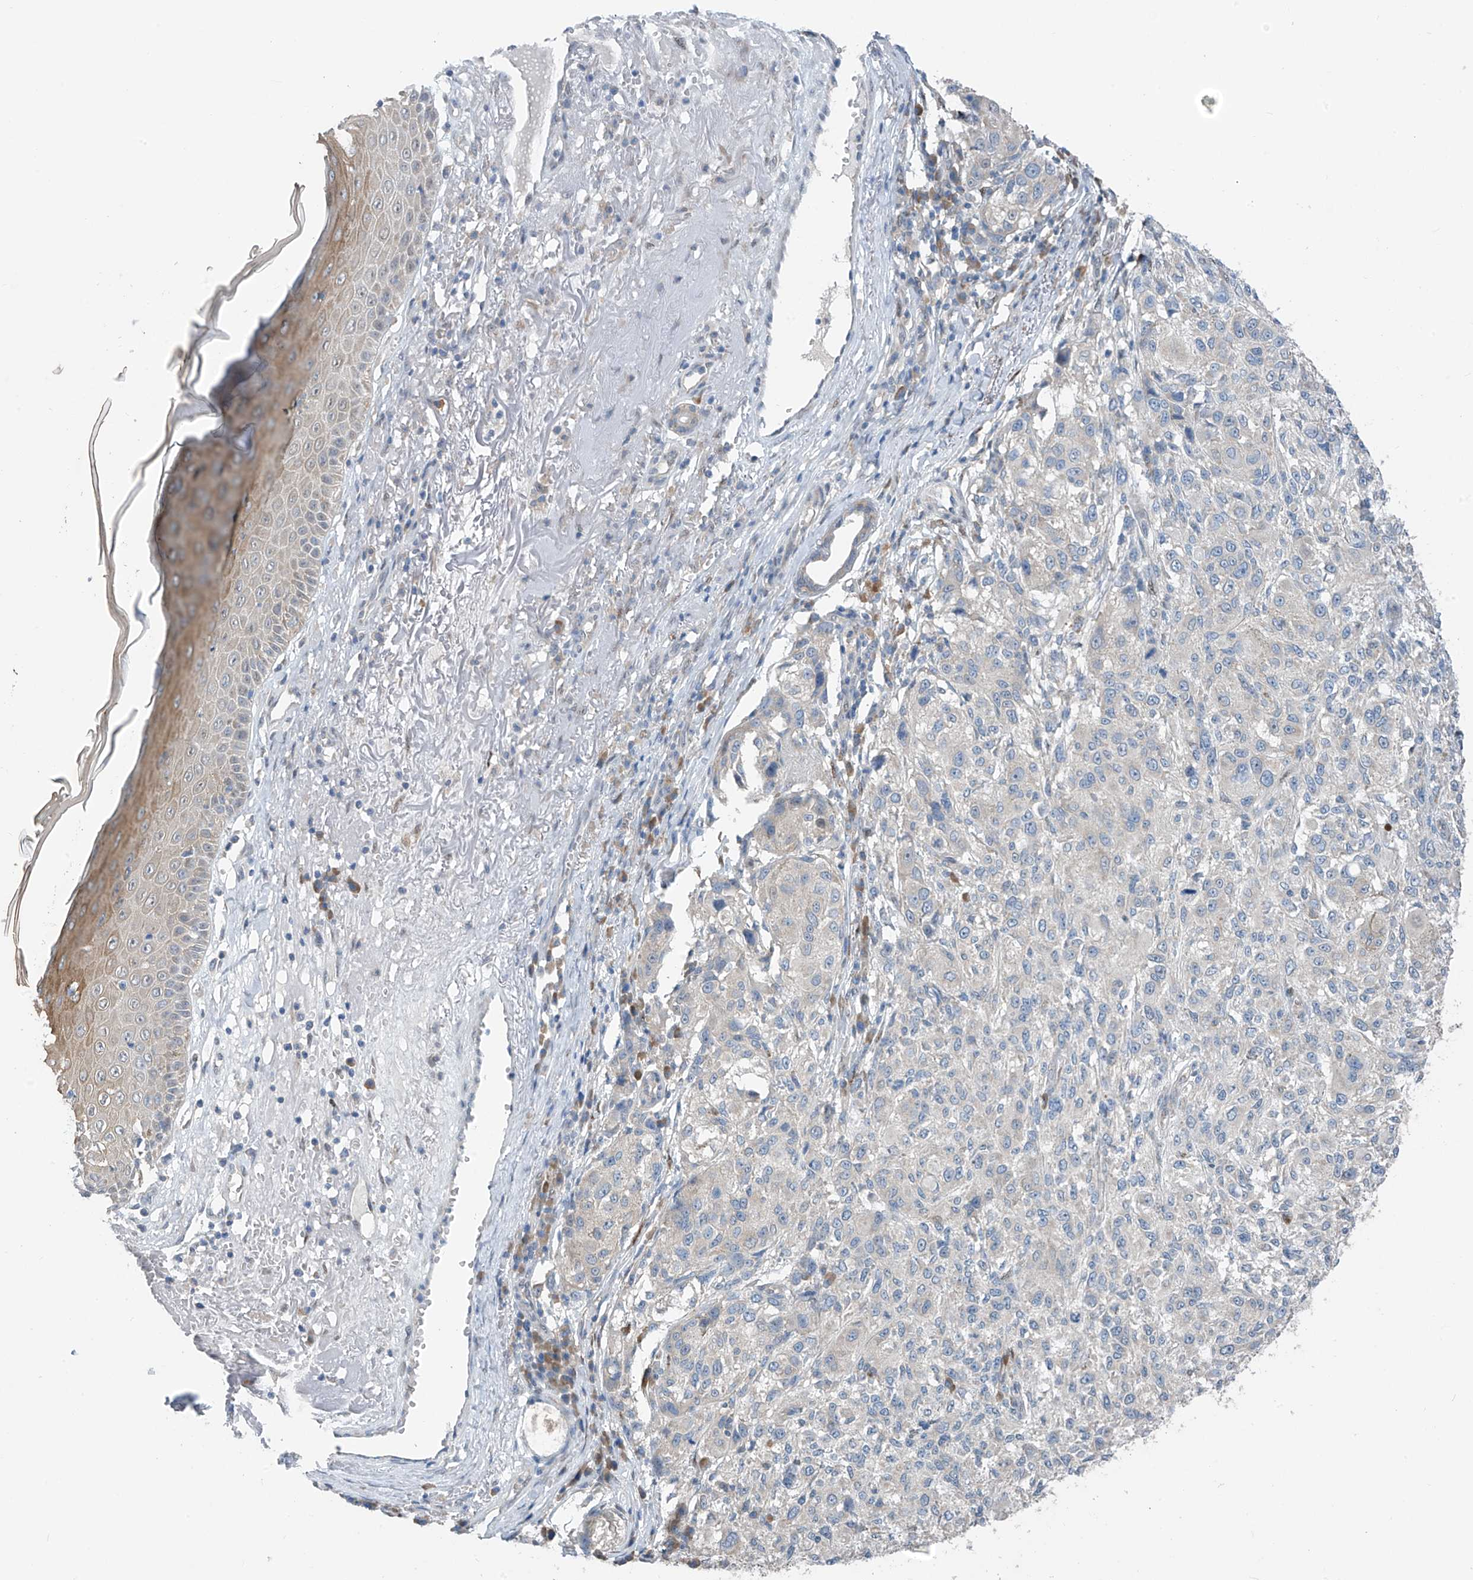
{"staining": {"intensity": "negative", "quantity": "none", "location": "none"}, "tissue": "melanoma", "cell_type": "Tumor cells", "image_type": "cancer", "snomed": [{"axis": "morphology", "description": "Necrosis, NOS"}, {"axis": "morphology", "description": "Malignant melanoma, NOS"}, {"axis": "topography", "description": "Skin"}], "caption": "Tumor cells show no significant expression in melanoma. Nuclei are stained in blue.", "gene": "RPL4", "patient": {"sex": "female", "age": 87}}